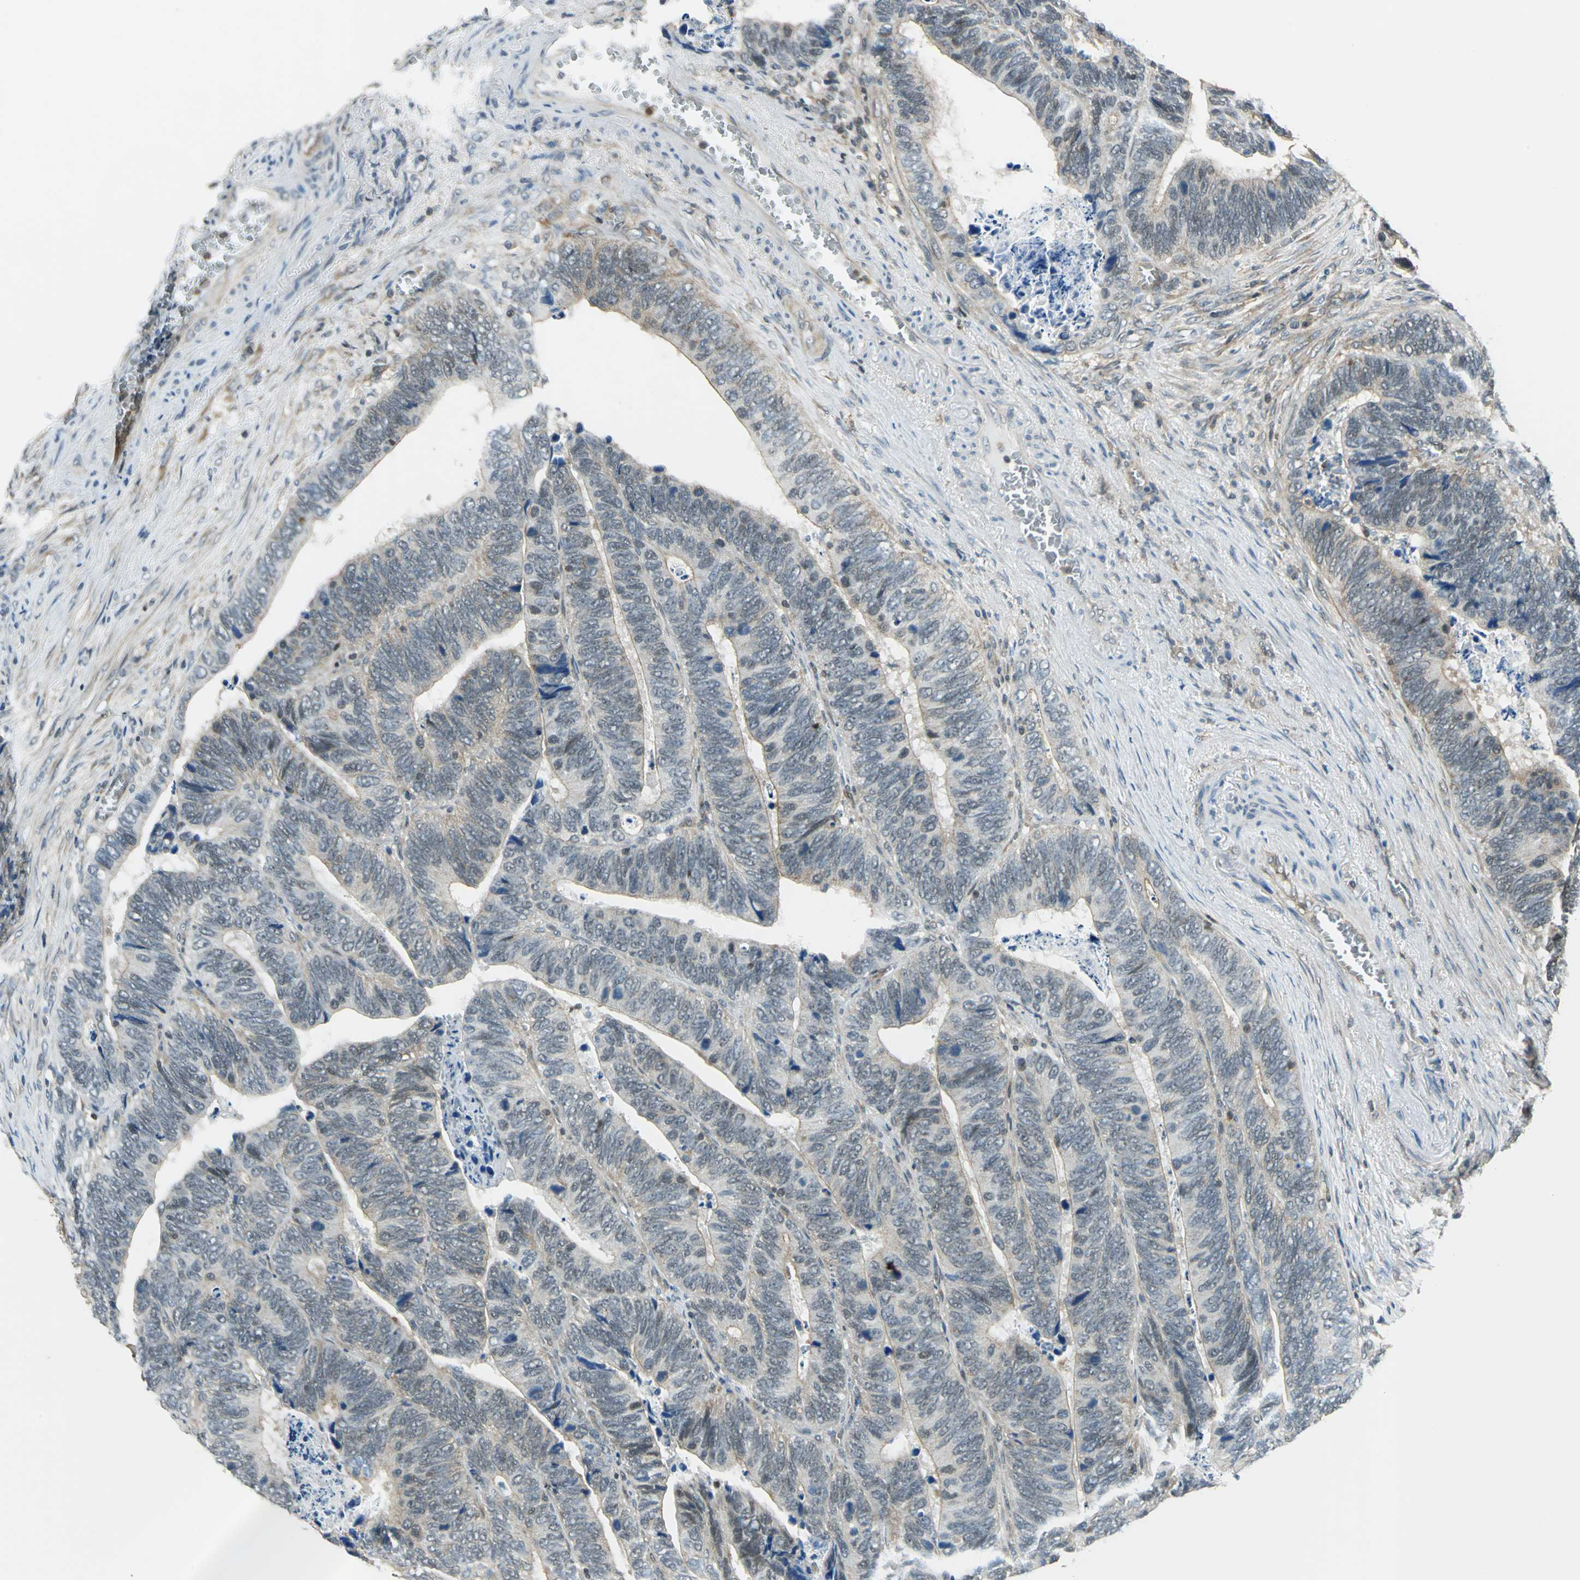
{"staining": {"intensity": "weak", "quantity": "25%-75%", "location": "cytoplasmic/membranous,nuclear"}, "tissue": "colorectal cancer", "cell_type": "Tumor cells", "image_type": "cancer", "snomed": [{"axis": "morphology", "description": "Adenocarcinoma, NOS"}, {"axis": "topography", "description": "Colon"}], "caption": "The image displays a brown stain indicating the presence of a protein in the cytoplasmic/membranous and nuclear of tumor cells in adenocarcinoma (colorectal). (DAB (3,3'-diaminobenzidine) = brown stain, brightfield microscopy at high magnification).", "gene": "ARPC3", "patient": {"sex": "male", "age": 72}}